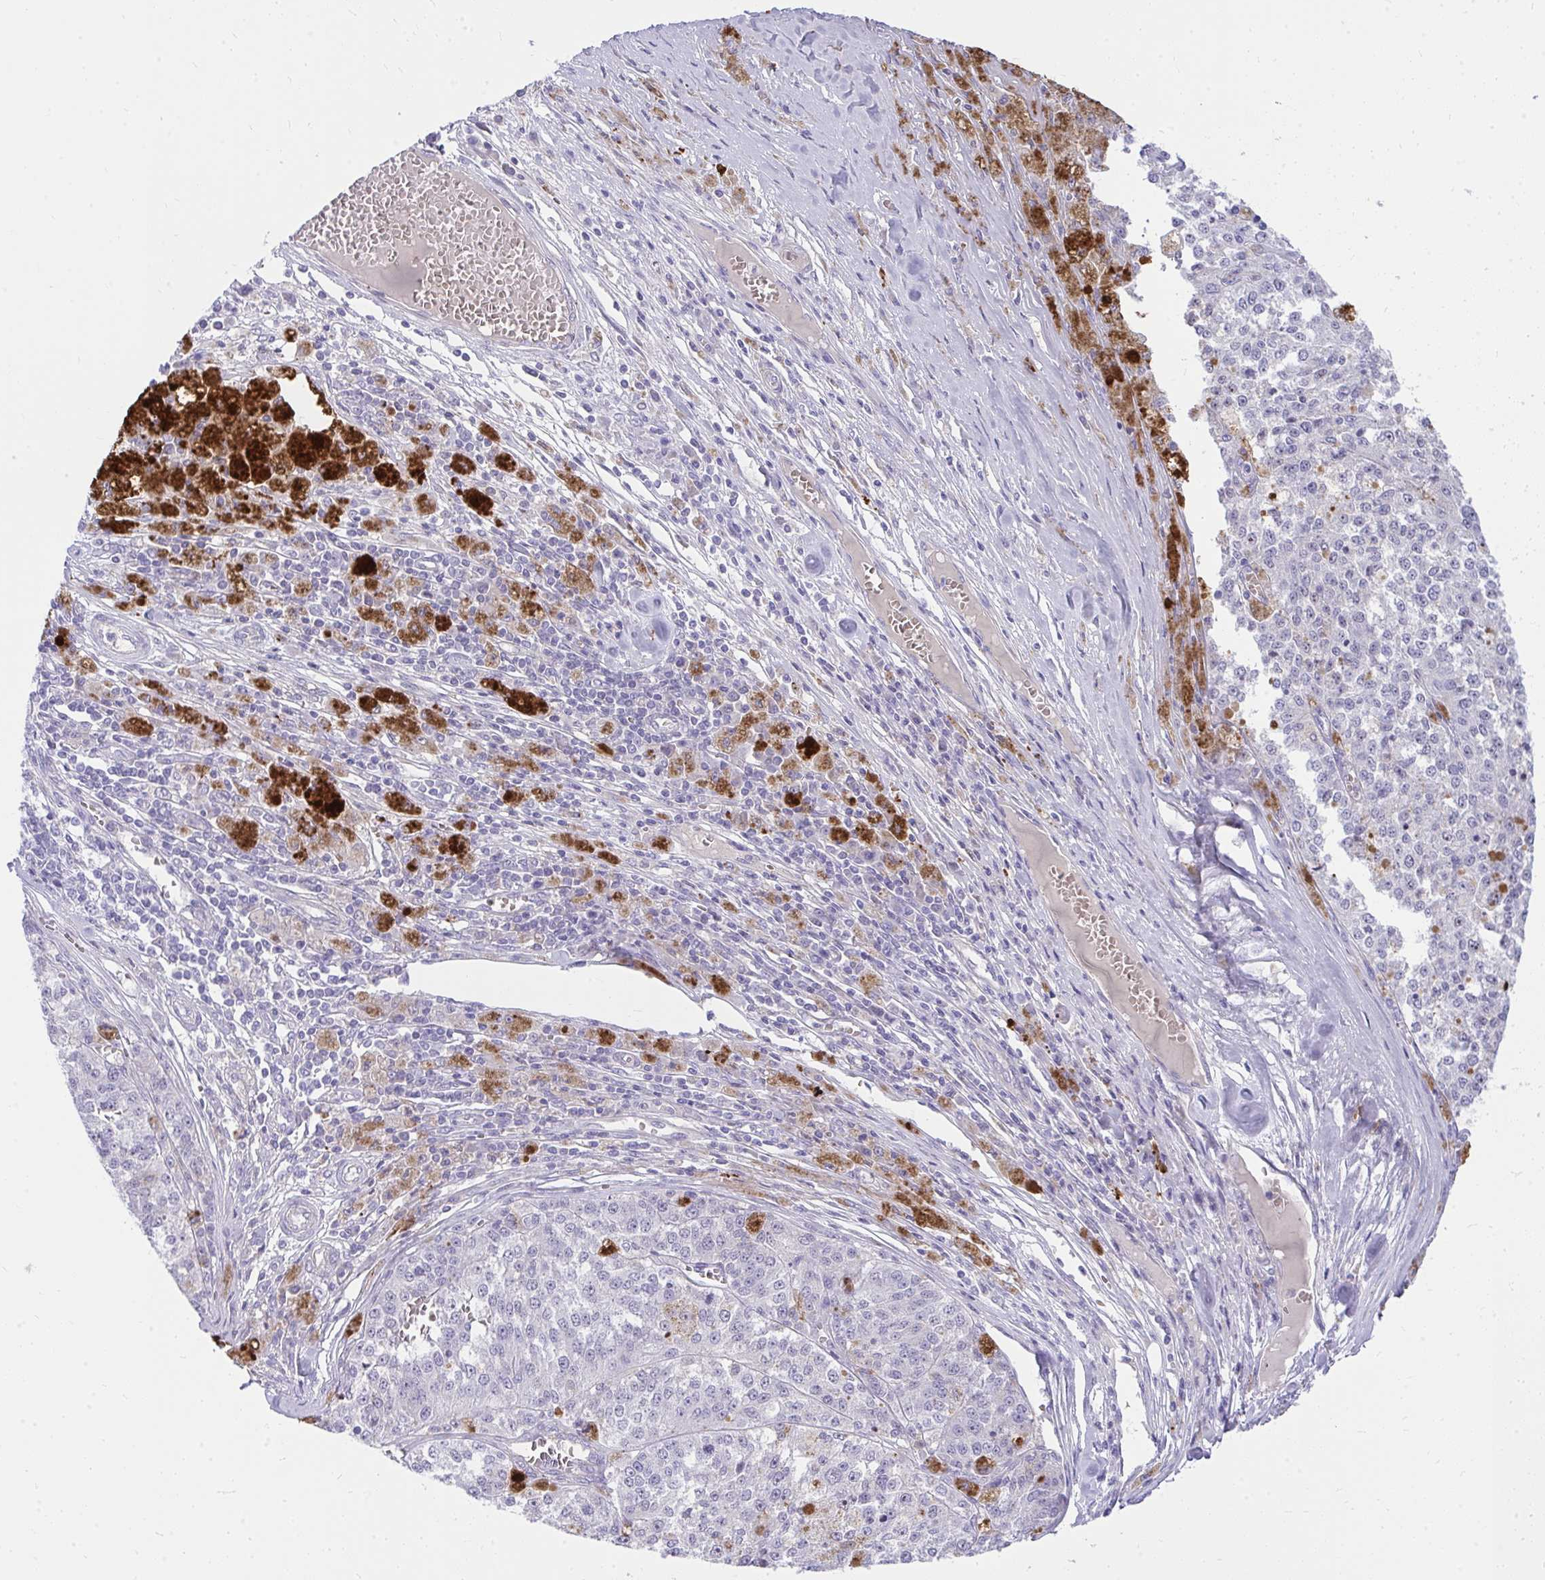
{"staining": {"intensity": "negative", "quantity": "none", "location": "none"}, "tissue": "melanoma", "cell_type": "Tumor cells", "image_type": "cancer", "snomed": [{"axis": "morphology", "description": "Malignant melanoma, Metastatic site"}, {"axis": "topography", "description": "Lymph node"}], "caption": "Melanoma was stained to show a protein in brown. There is no significant expression in tumor cells.", "gene": "LRRC36", "patient": {"sex": "female", "age": 64}}